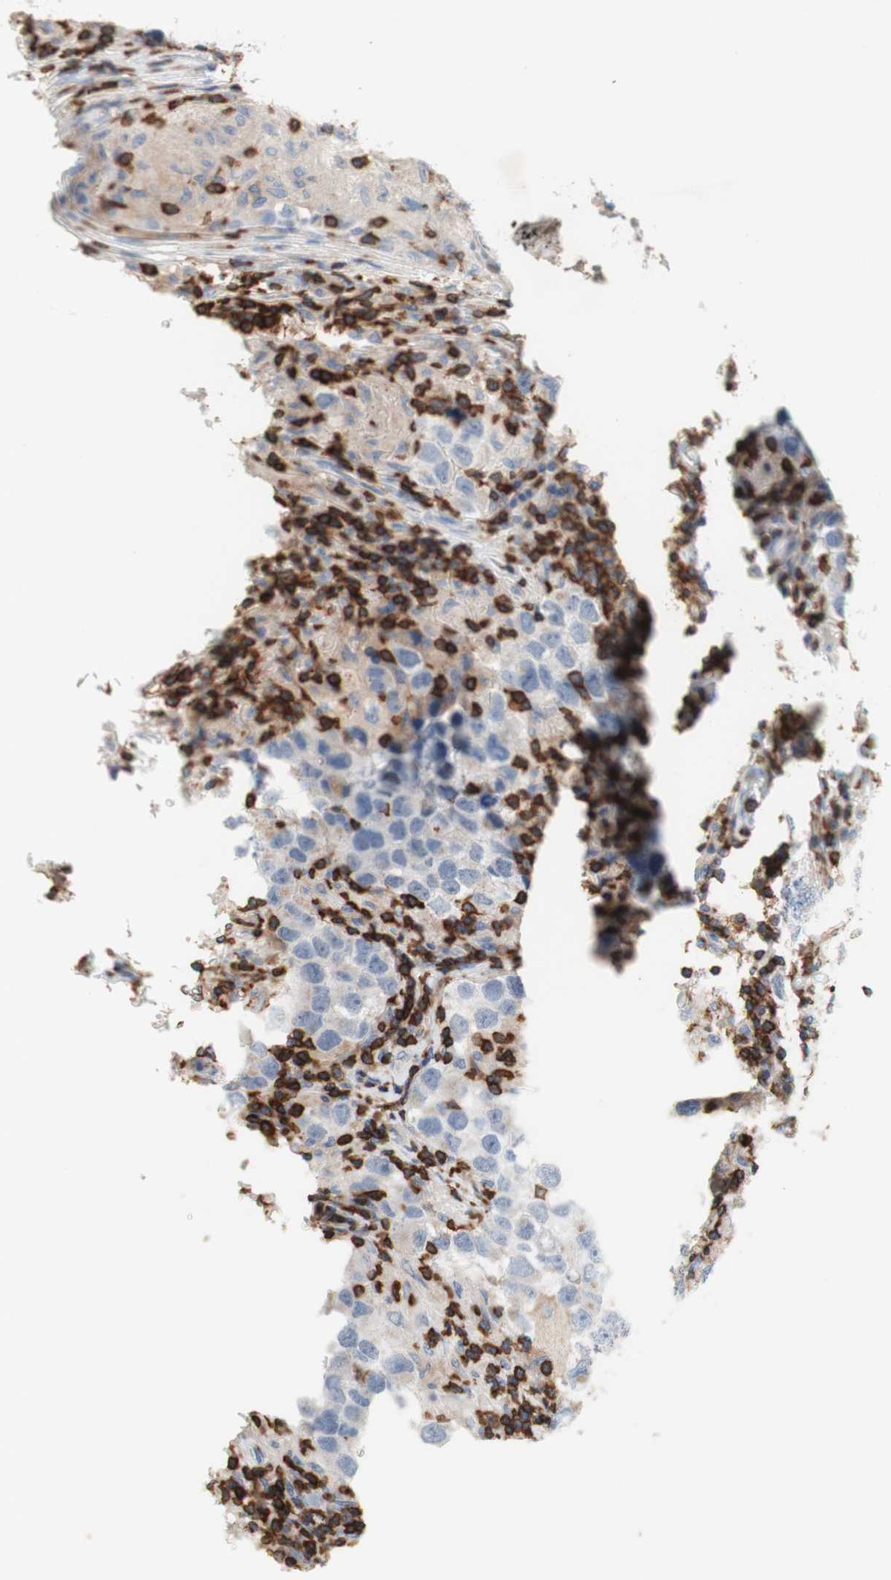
{"staining": {"intensity": "weak", "quantity": "<25%", "location": "cytoplasmic/membranous"}, "tissue": "testis cancer", "cell_type": "Tumor cells", "image_type": "cancer", "snomed": [{"axis": "morphology", "description": "Carcinoma, Embryonal, NOS"}, {"axis": "topography", "description": "Testis"}], "caption": "Photomicrograph shows no protein expression in tumor cells of testis cancer tissue.", "gene": "SPINK6", "patient": {"sex": "male", "age": 21}}